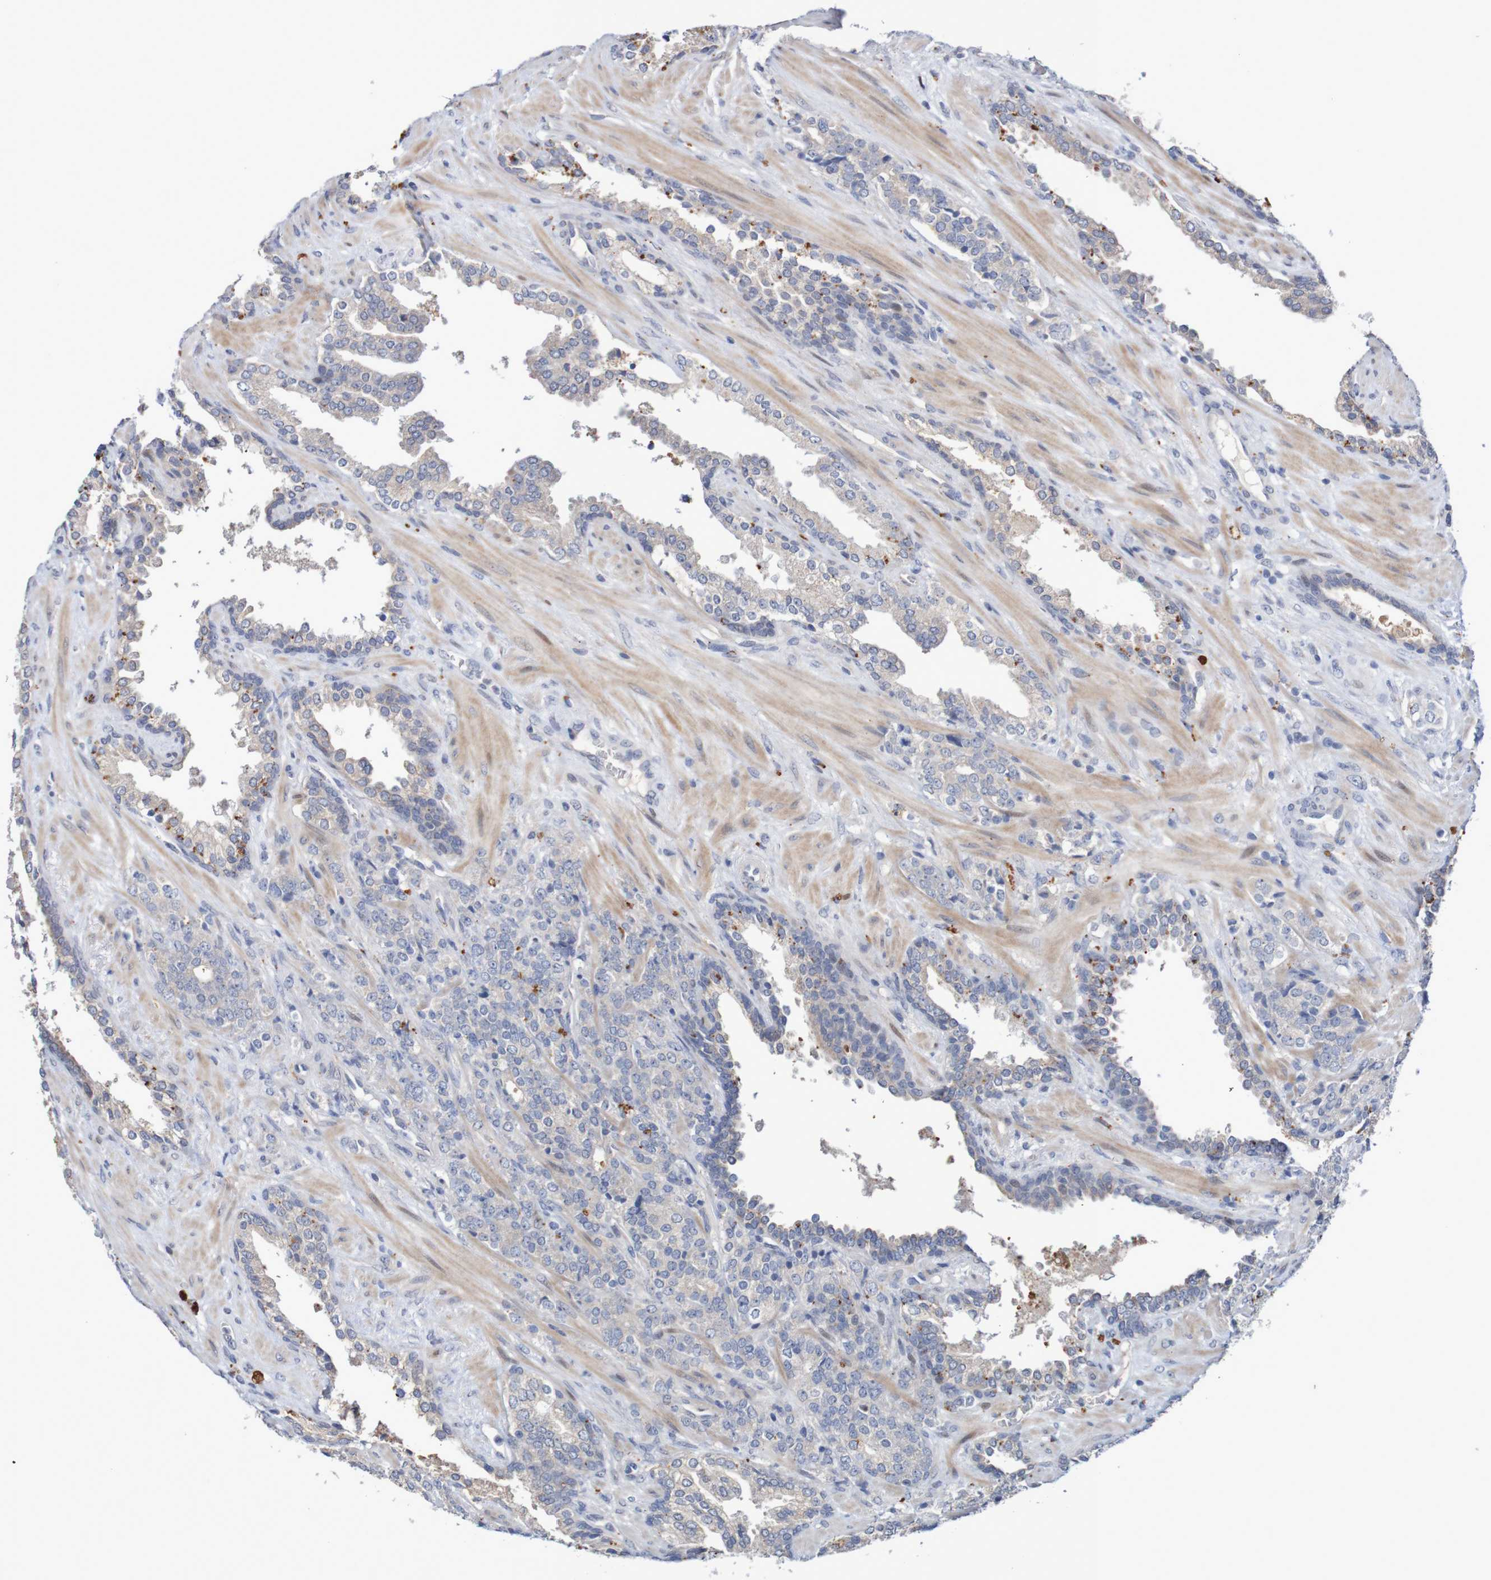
{"staining": {"intensity": "negative", "quantity": "none", "location": "none"}, "tissue": "prostate cancer", "cell_type": "Tumor cells", "image_type": "cancer", "snomed": [{"axis": "morphology", "description": "Adenocarcinoma, High grade"}, {"axis": "topography", "description": "Prostate"}], "caption": "Immunohistochemistry micrograph of human prostate cancer (adenocarcinoma (high-grade)) stained for a protein (brown), which demonstrates no staining in tumor cells.", "gene": "FBP2", "patient": {"sex": "male", "age": 71}}